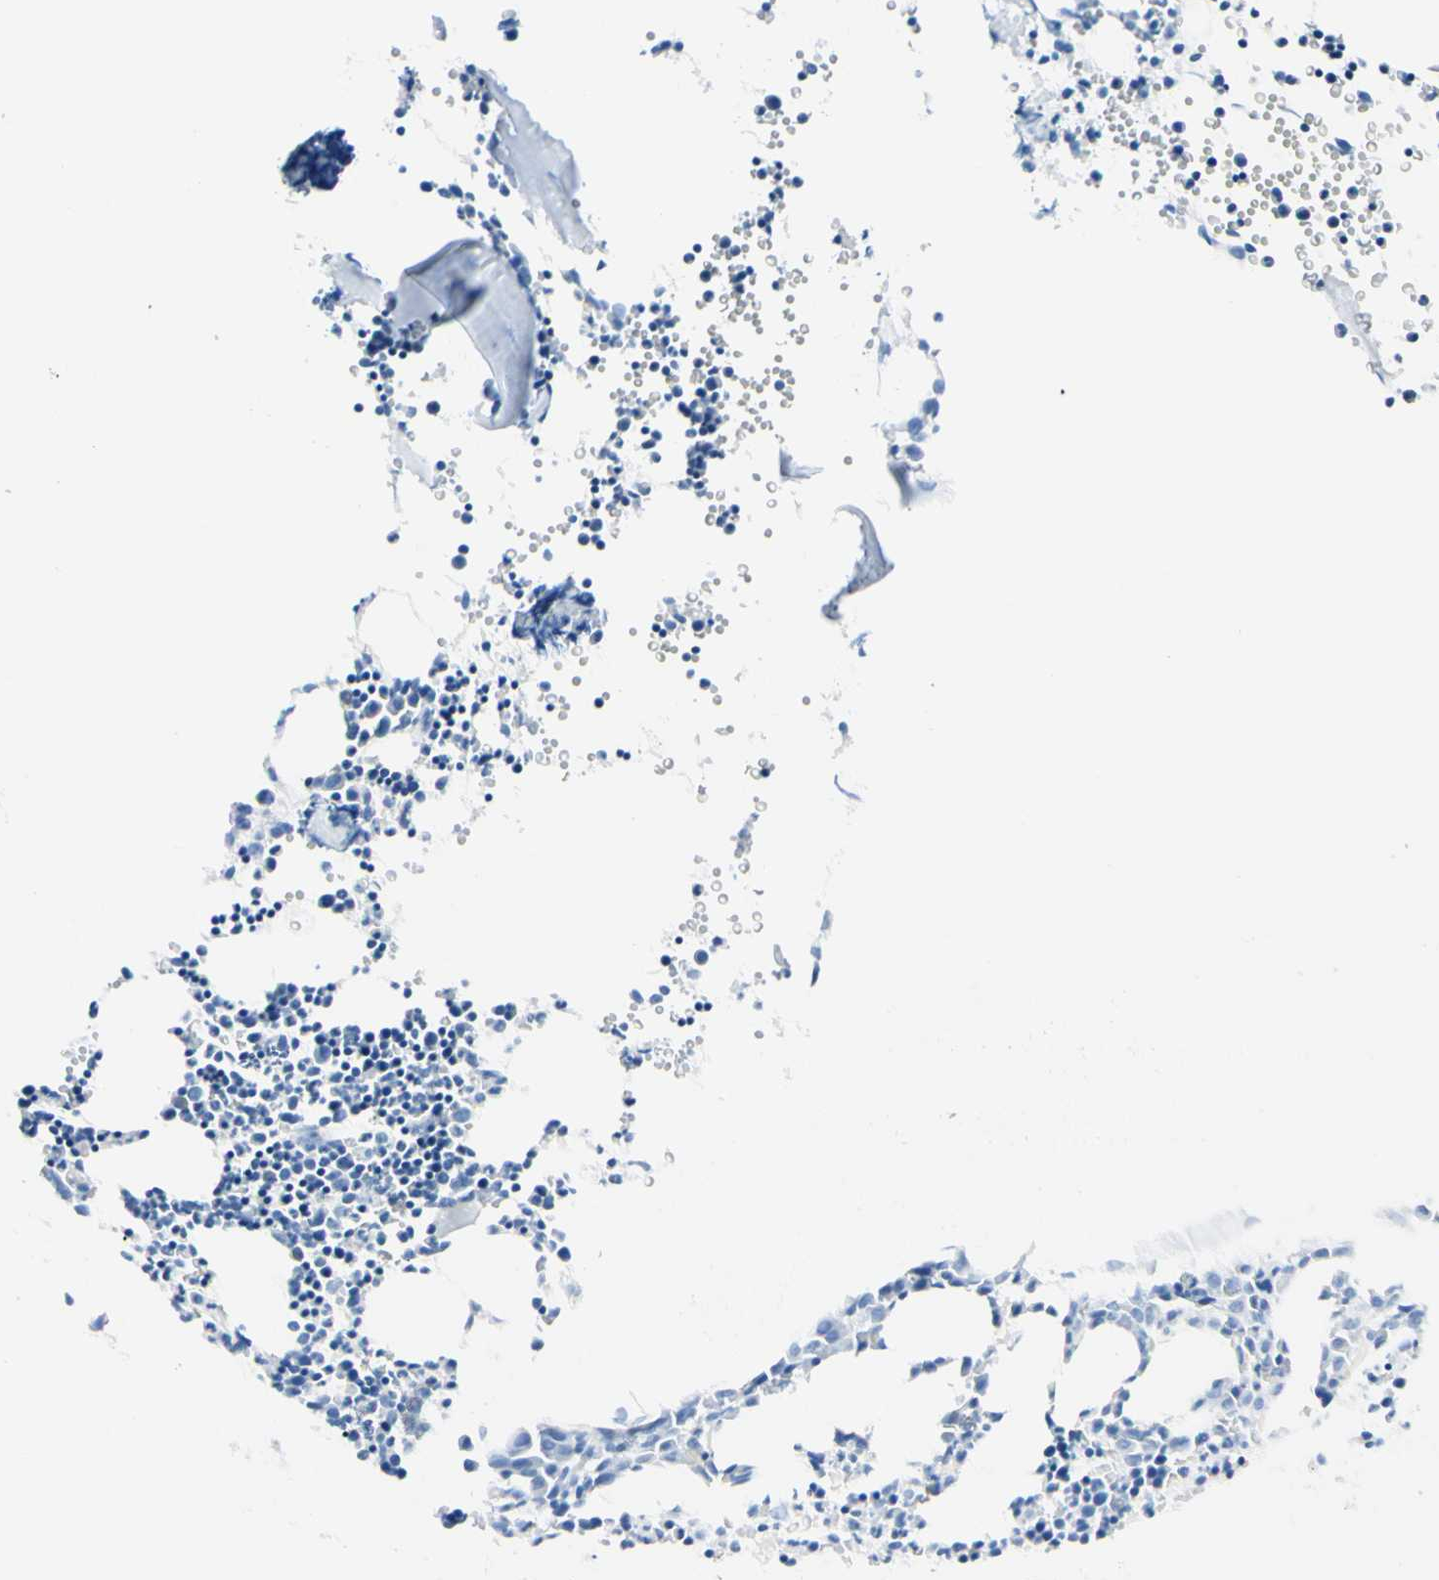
{"staining": {"intensity": "negative", "quantity": "none", "location": "none"}, "tissue": "bone marrow", "cell_type": "Hematopoietic cells", "image_type": "normal", "snomed": [{"axis": "morphology", "description": "Normal tissue, NOS"}, {"axis": "morphology", "description": "Inflammation, NOS"}, {"axis": "topography", "description": "Bone marrow"}], "caption": "Human bone marrow stained for a protein using immunohistochemistry displays no positivity in hematopoietic cells.", "gene": "FOLH1", "patient": {"sex": "female", "age": 17}}